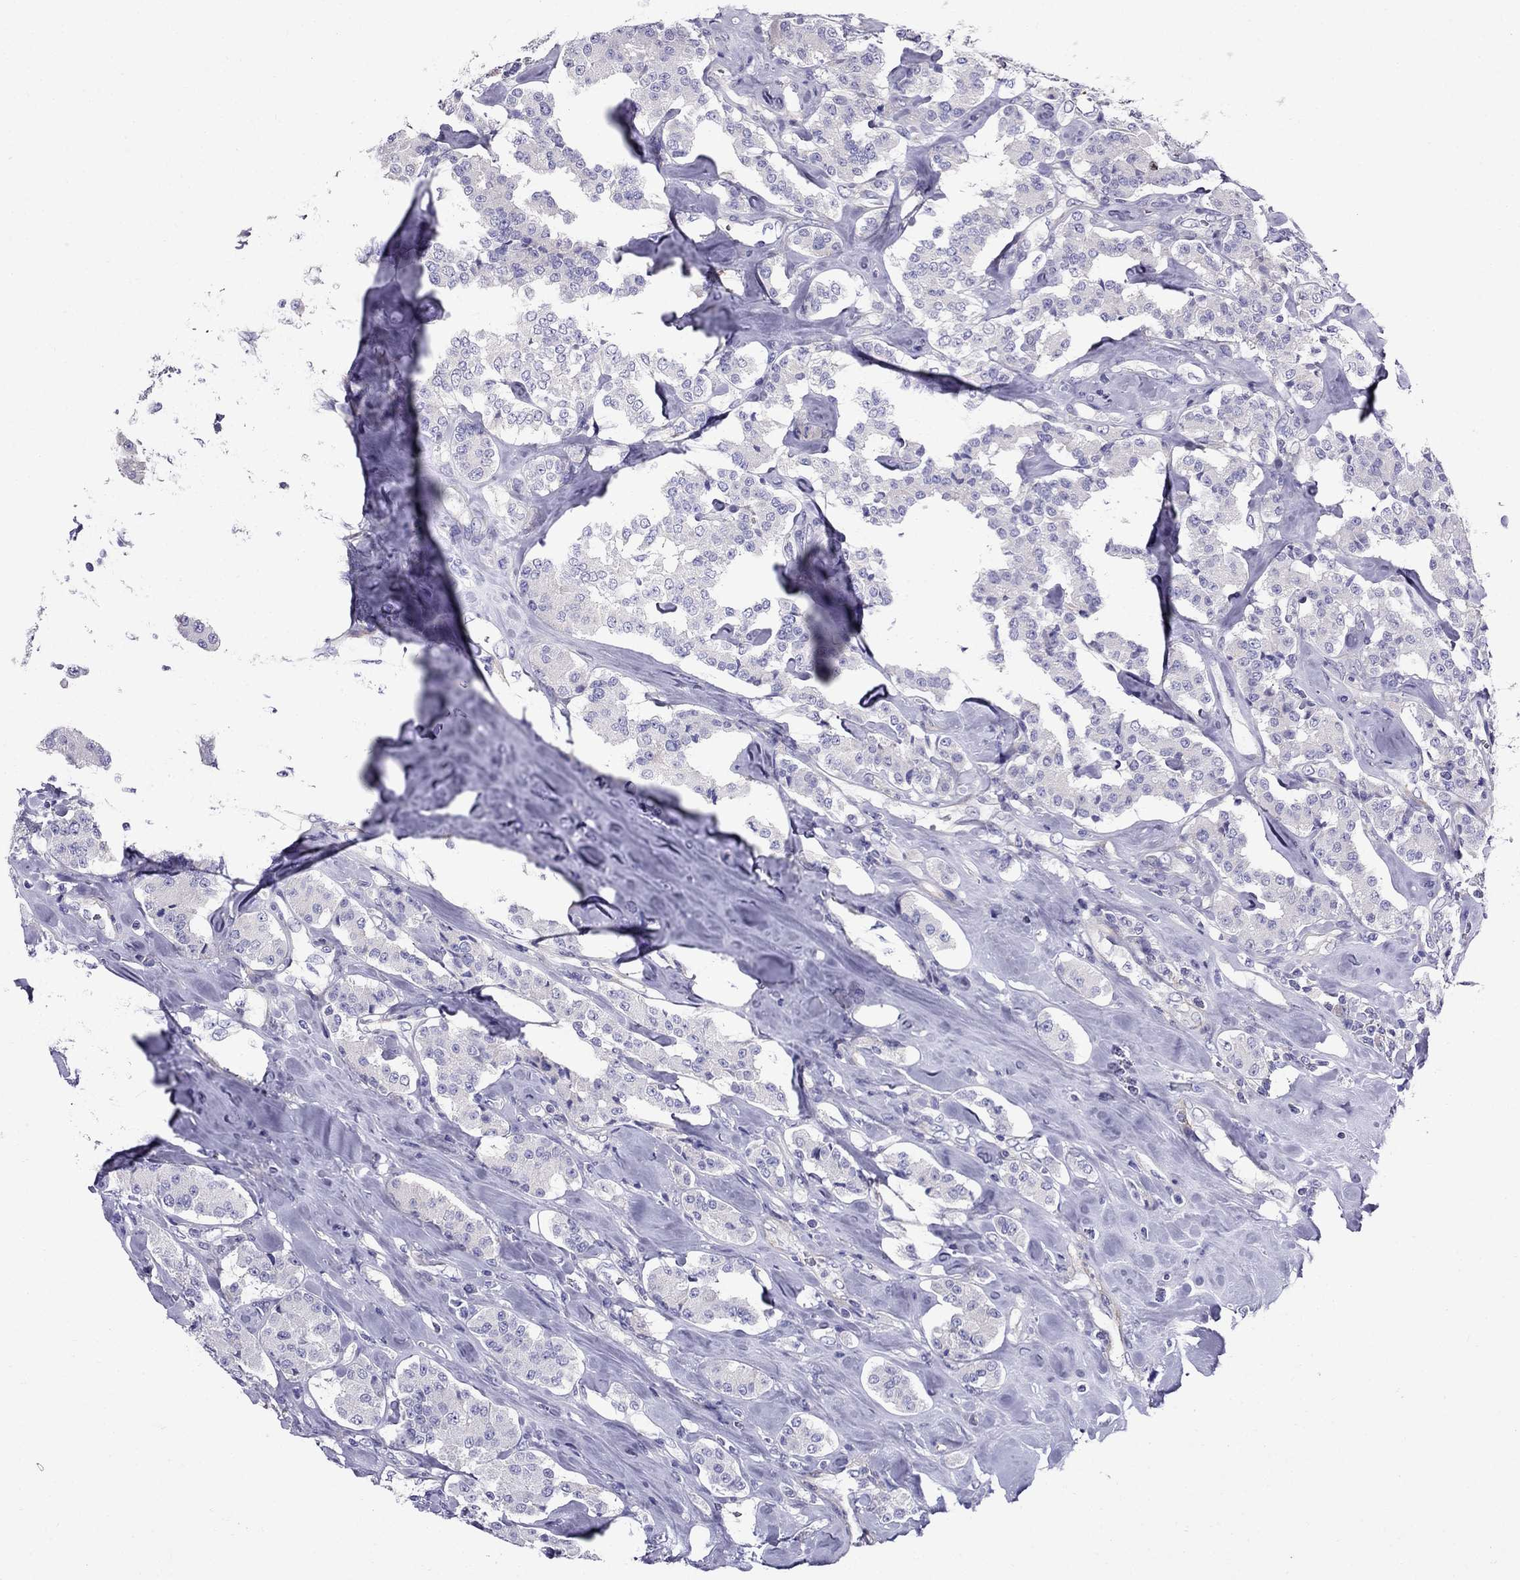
{"staining": {"intensity": "negative", "quantity": "none", "location": "none"}, "tissue": "carcinoid", "cell_type": "Tumor cells", "image_type": "cancer", "snomed": [{"axis": "morphology", "description": "Carcinoid, malignant, NOS"}, {"axis": "topography", "description": "Pancreas"}], "caption": "IHC of human carcinoid shows no staining in tumor cells.", "gene": "GPR50", "patient": {"sex": "male", "age": 41}}